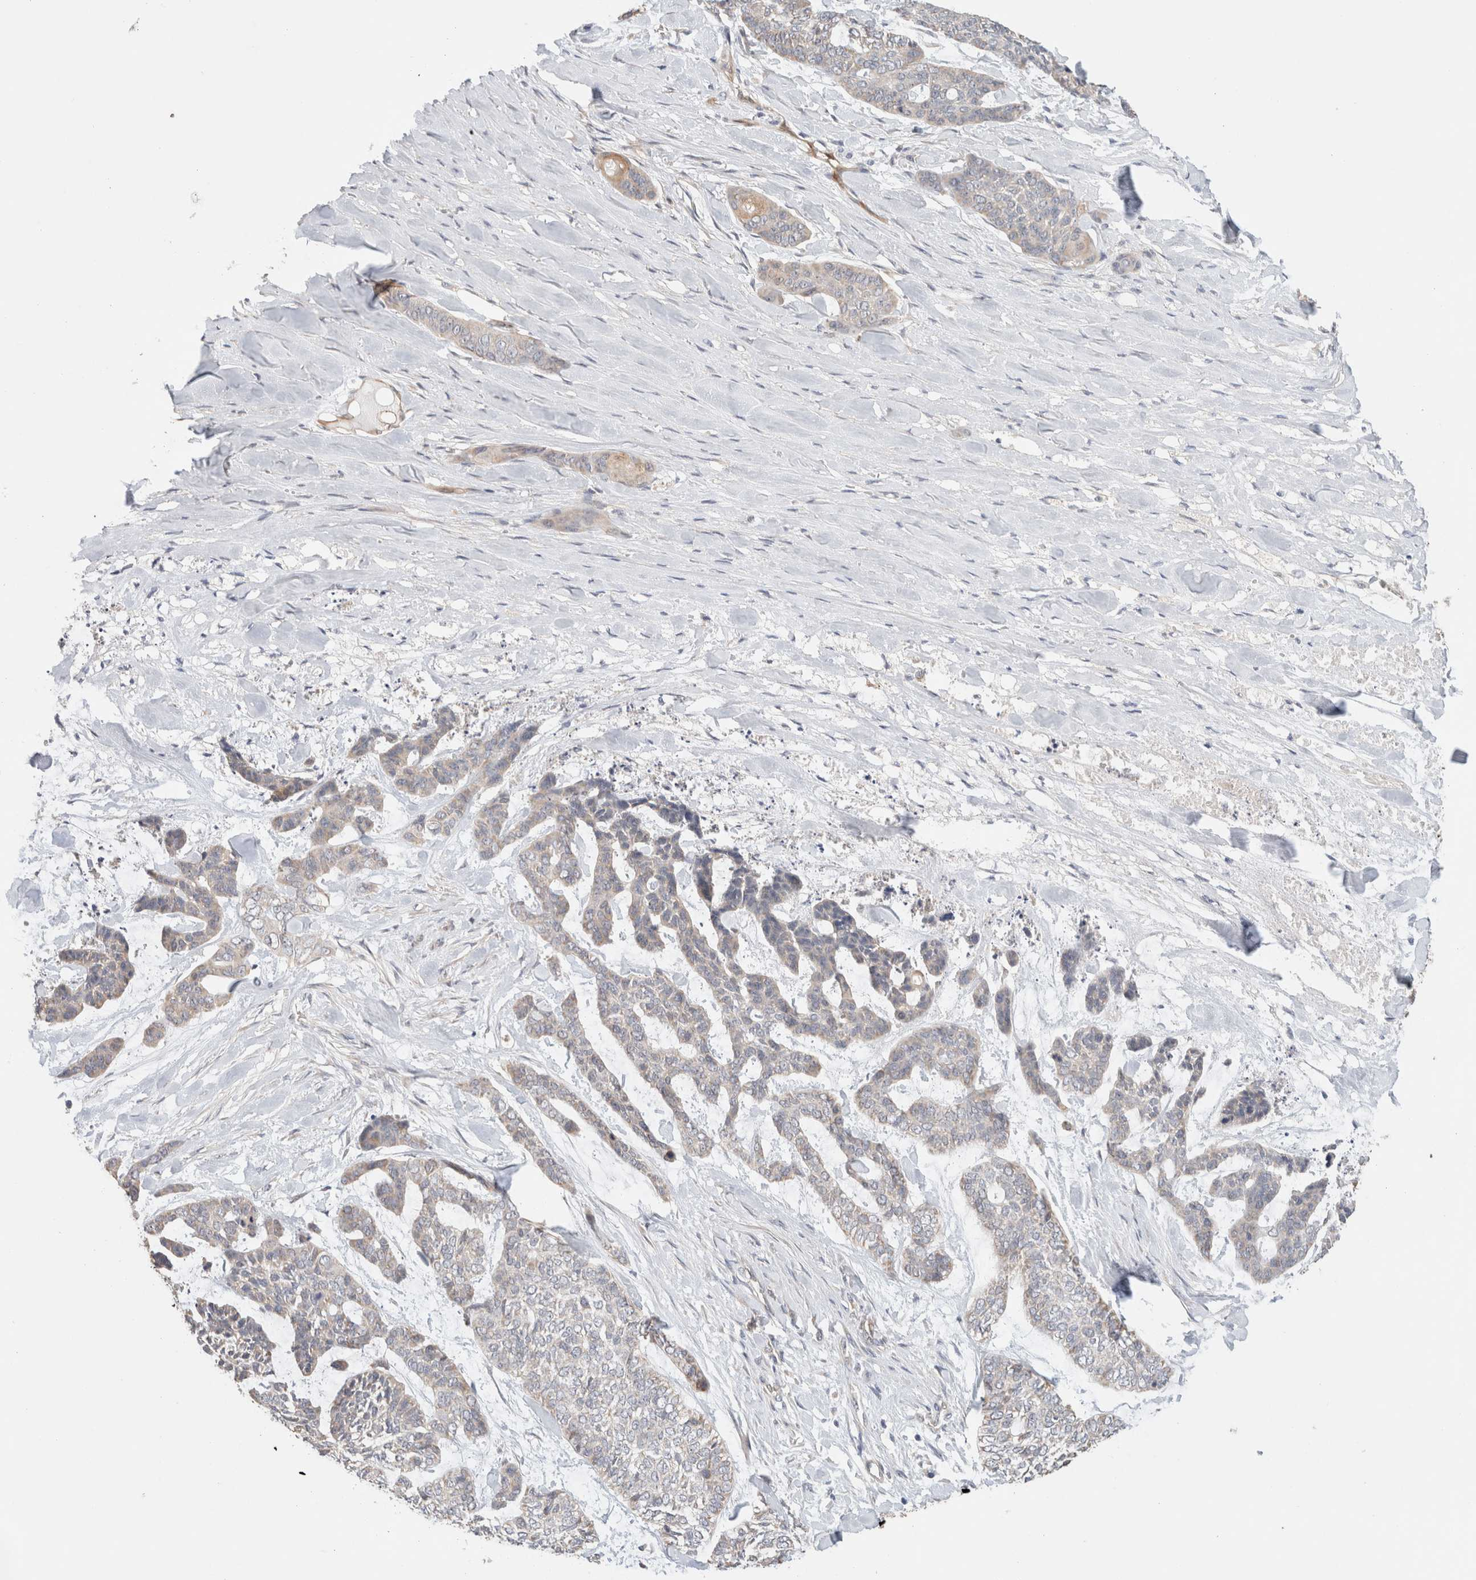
{"staining": {"intensity": "weak", "quantity": "<25%", "location": "cytoplasmic/membranous"}, "tissue": "skin cancer", "cell_type": "Tumor cells", "image_type": "cancer", "snomed": [{"axis": "morphology", "description": "Basal cell carcinoma"}, {"axis": "topography", "description": "Skin"}], "caption": "The immunohistochemistry micrograph has no significant staining in tumor cells of skin cancer (basal cell carcinoma) tissue. (DAB immunohistochemistry (IHC) with hematoxylin counter stain).", "gene": "CA13", "patient": {"sex": "female", "age": 64}}